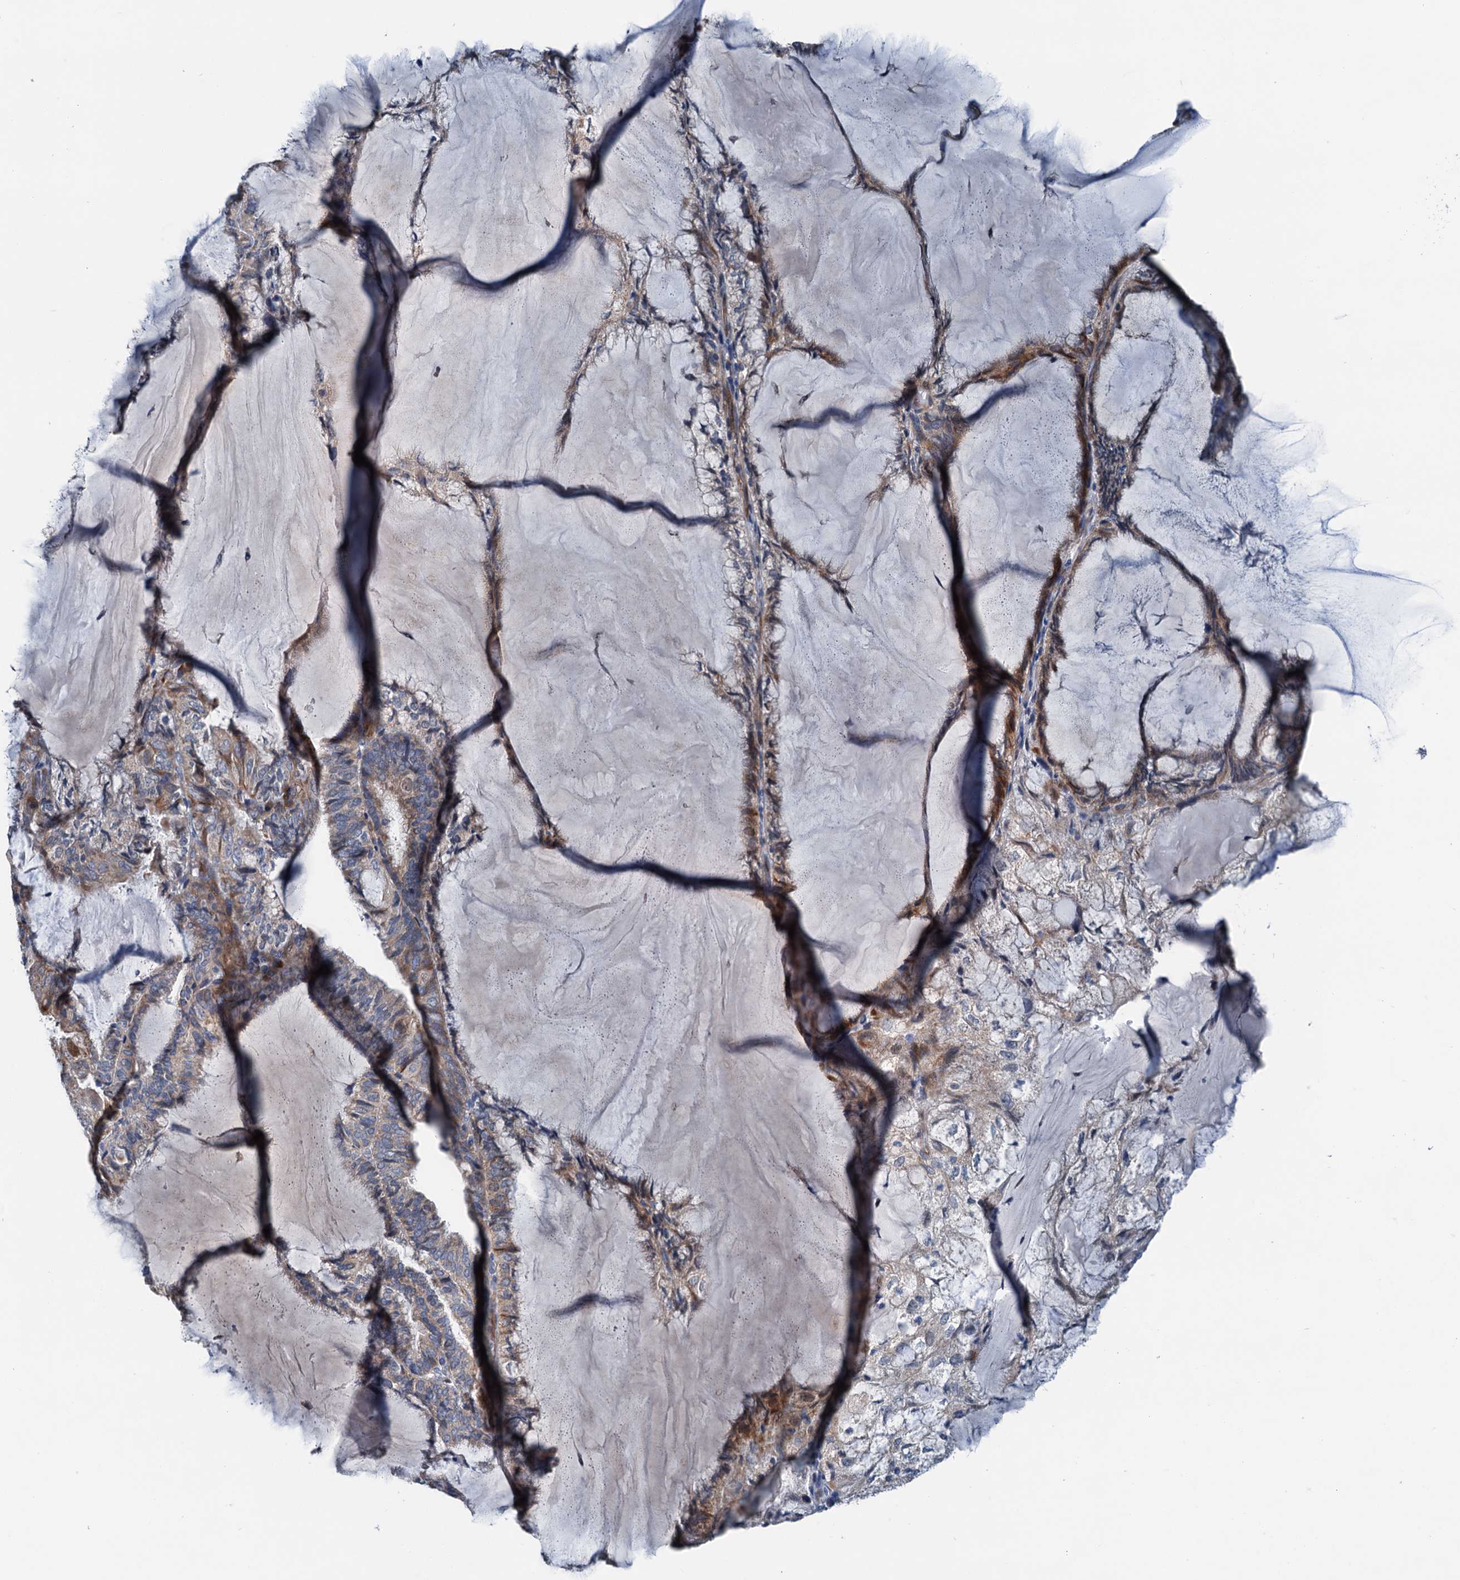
{"staining": {"intensity": "moderate", "quantity": "<25%", "location": "cytoplasmic/membranous"}, "tissue": "endometrial cancer", "cell_type": "Tumor cells", "image_type": "cancer", "snomed": [{"axis": "morphology", "description": "Adenocarcinoma, NOS"}, {"axis": "topography", "description": "Endometrium"}], "caption": "The immunohistochemical stain highlights moderate cytoplasmic/membranous expression in tumor cells of endometrial cancer (adenocarcinoma) tissue.", "gene": "ELAC1", "patient": {"sex": "female", "age": 81}}